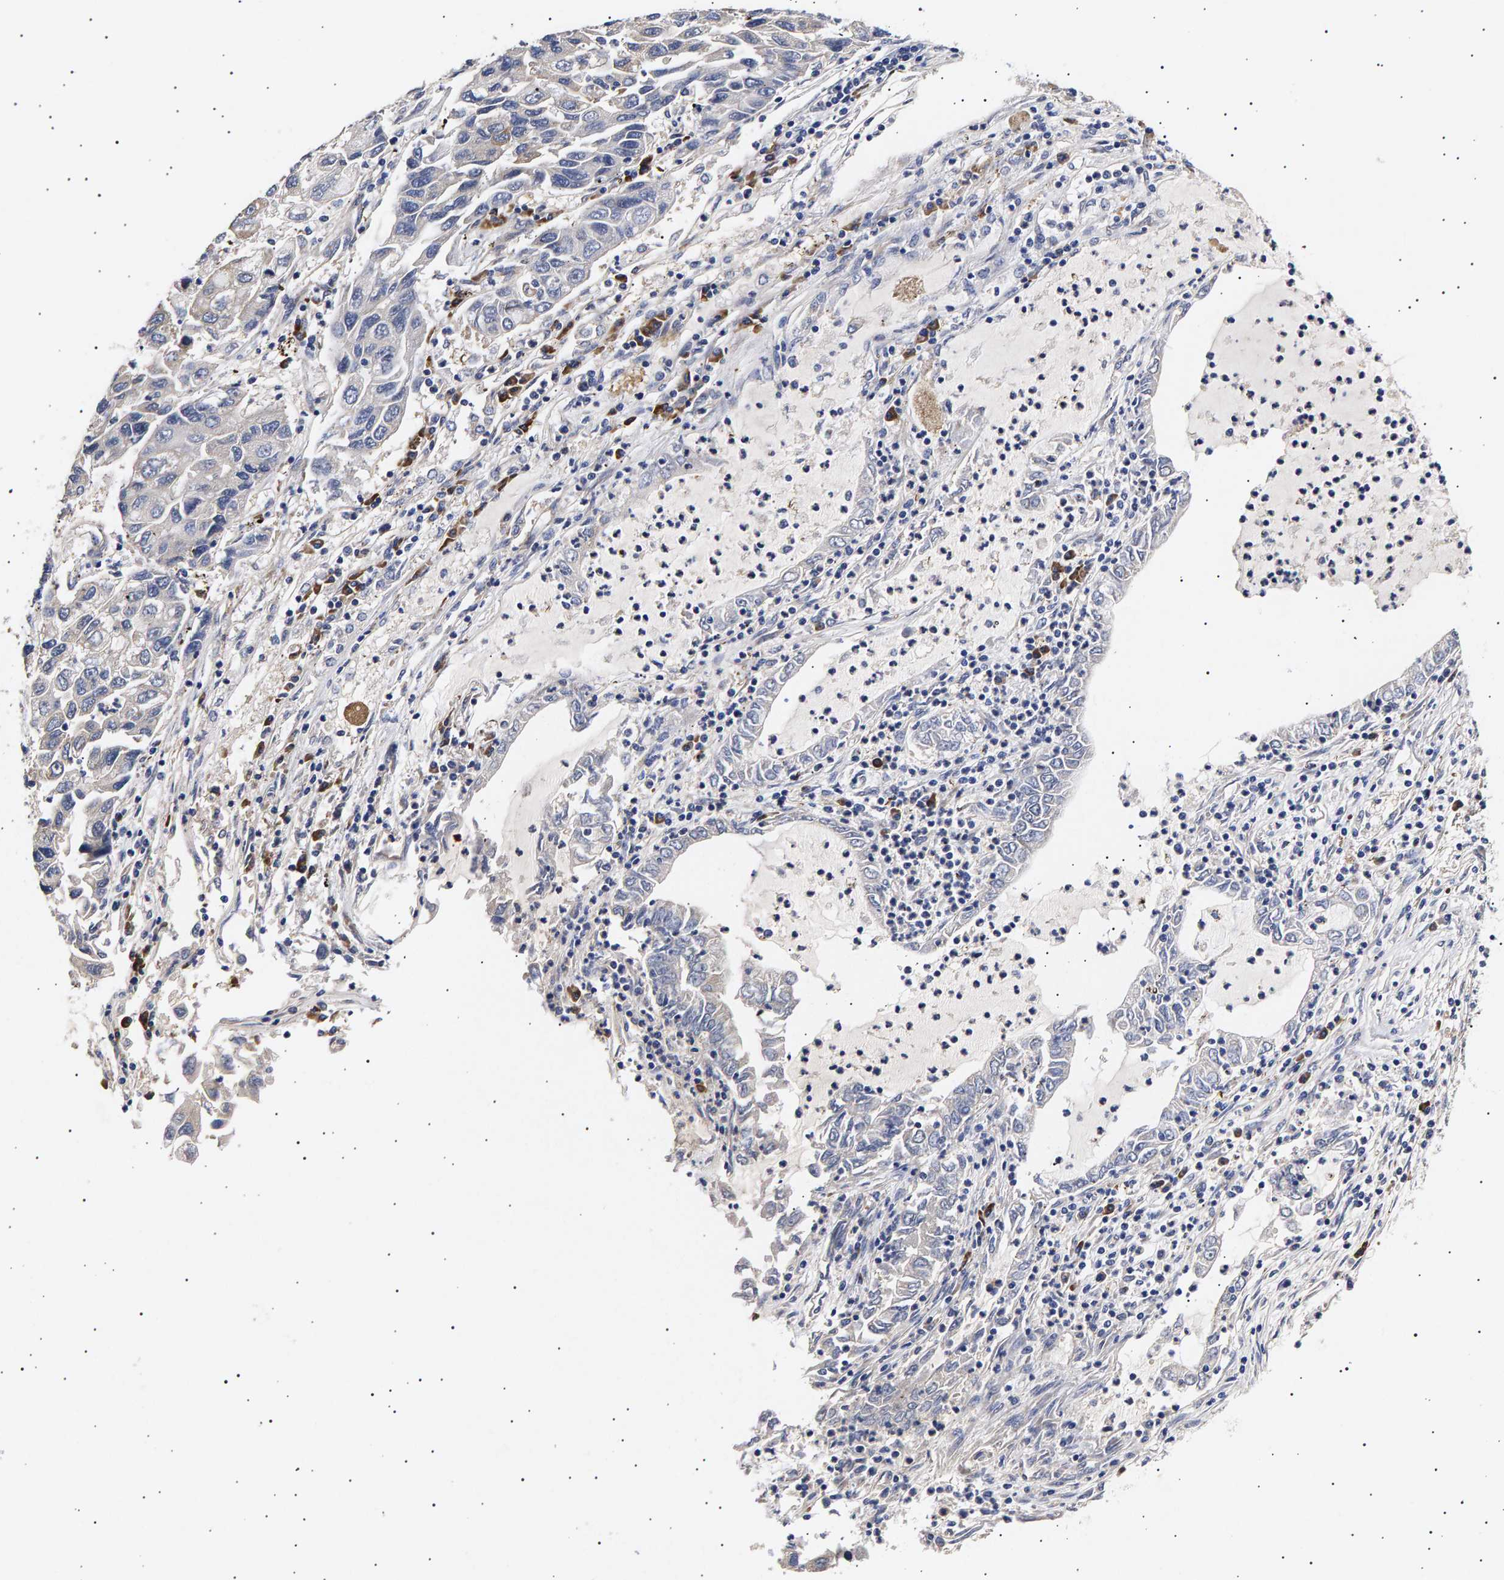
{"staining": {"intensity": "negative", "quantity": "none", "location": "none"}, "tissue": "lung cancer", "cell_type": "Tumor cells", "image_type": "cancer", "snomed": [{"axis": "morphology", "description": "Adenocarcinoma, NOS"}, {"axis": "topography", "description": "Lung"}], "caption": "The immunohistochemistry micrograph has no significant positivity in tumor cells of lung adenocarcinoma tissue.", "gene": "ANKRD40", "patient": {"sex": "female", "age": 51}}